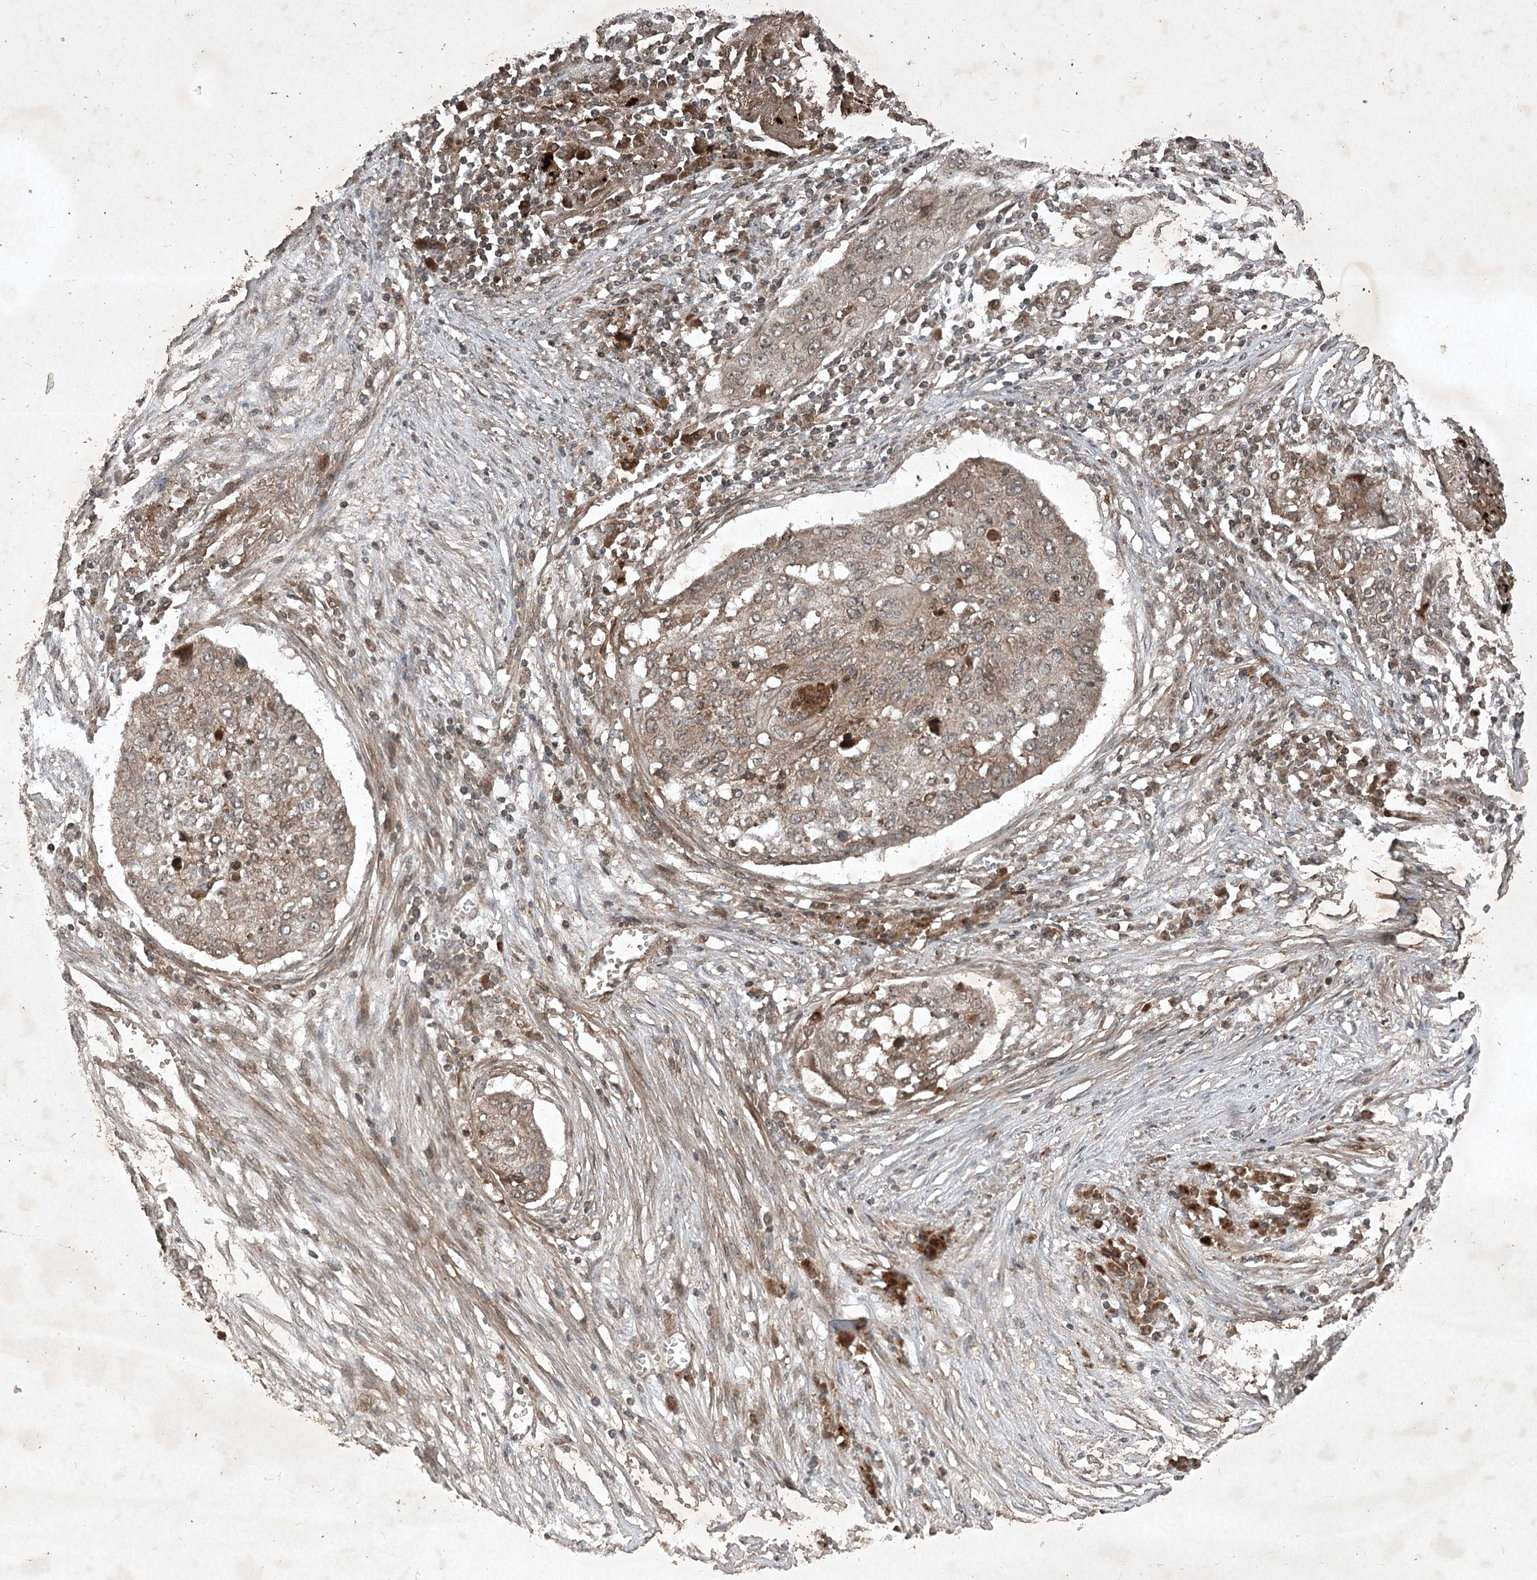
{"staining": {"intensity": "weak", "quantity": "25%-75%", "location": "cytoplasmic/membranous"}, "tissue": "lung cancer", "cell_type": "Tumor cells", "image_type": "cancer", "snomed": [{"axis": "morphology", "description": "Squamous cell carcinoma, NOS"}, {"axis": "topography", "description": "Lung"}], "caption": "Immunohistochemistry of human lung cancer (squamous cell carcinoma) reveals low levels of weak cytoplasmic/membranous staining in approximately 25%-75% of tumor cells.", "gene": "UNC93A", "patient": {"sex": "female", "age": 63}}